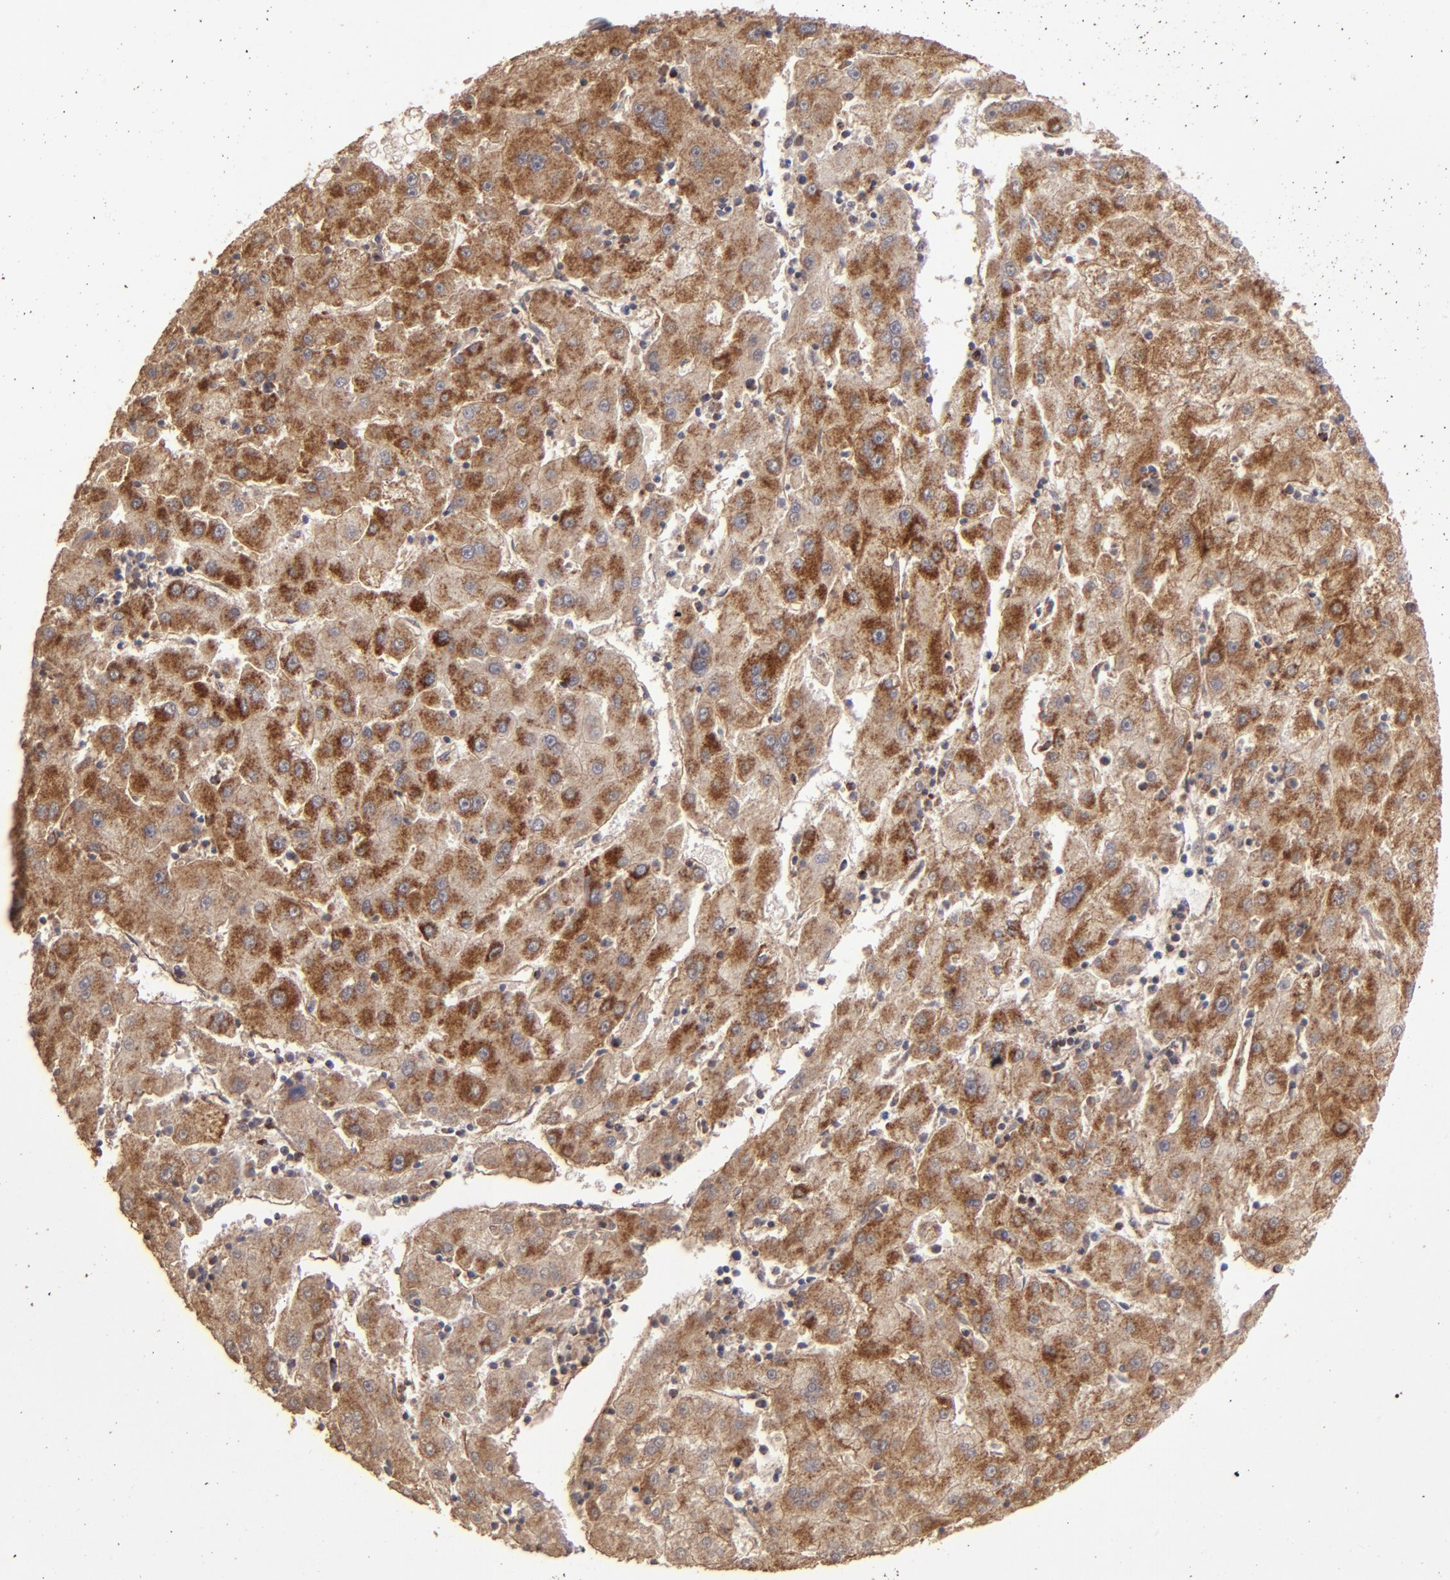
{"staining": {"intensity": "moderate", "quantity": ">75%", "location": "cytoplasmic/membranous"}, "tissue": "liver cancer", "cell_type": "Tumor cells", "image_type": "cancer", "snomed": [{"axis": "morphology", "description": "Carcinoma, Hepatocellular, NOS"}, {"axis": "topography", "description": "Liver"}], "caption": "A histopathology image showing moderate cytoplasmic/membranous expression in about >75% of tumor cells in hepatocellular carcinoma (liver), as visualized by brown immunohistochemical staining.", "gene": "FAT1", "patient": {"sex": "male", "age": 72}}